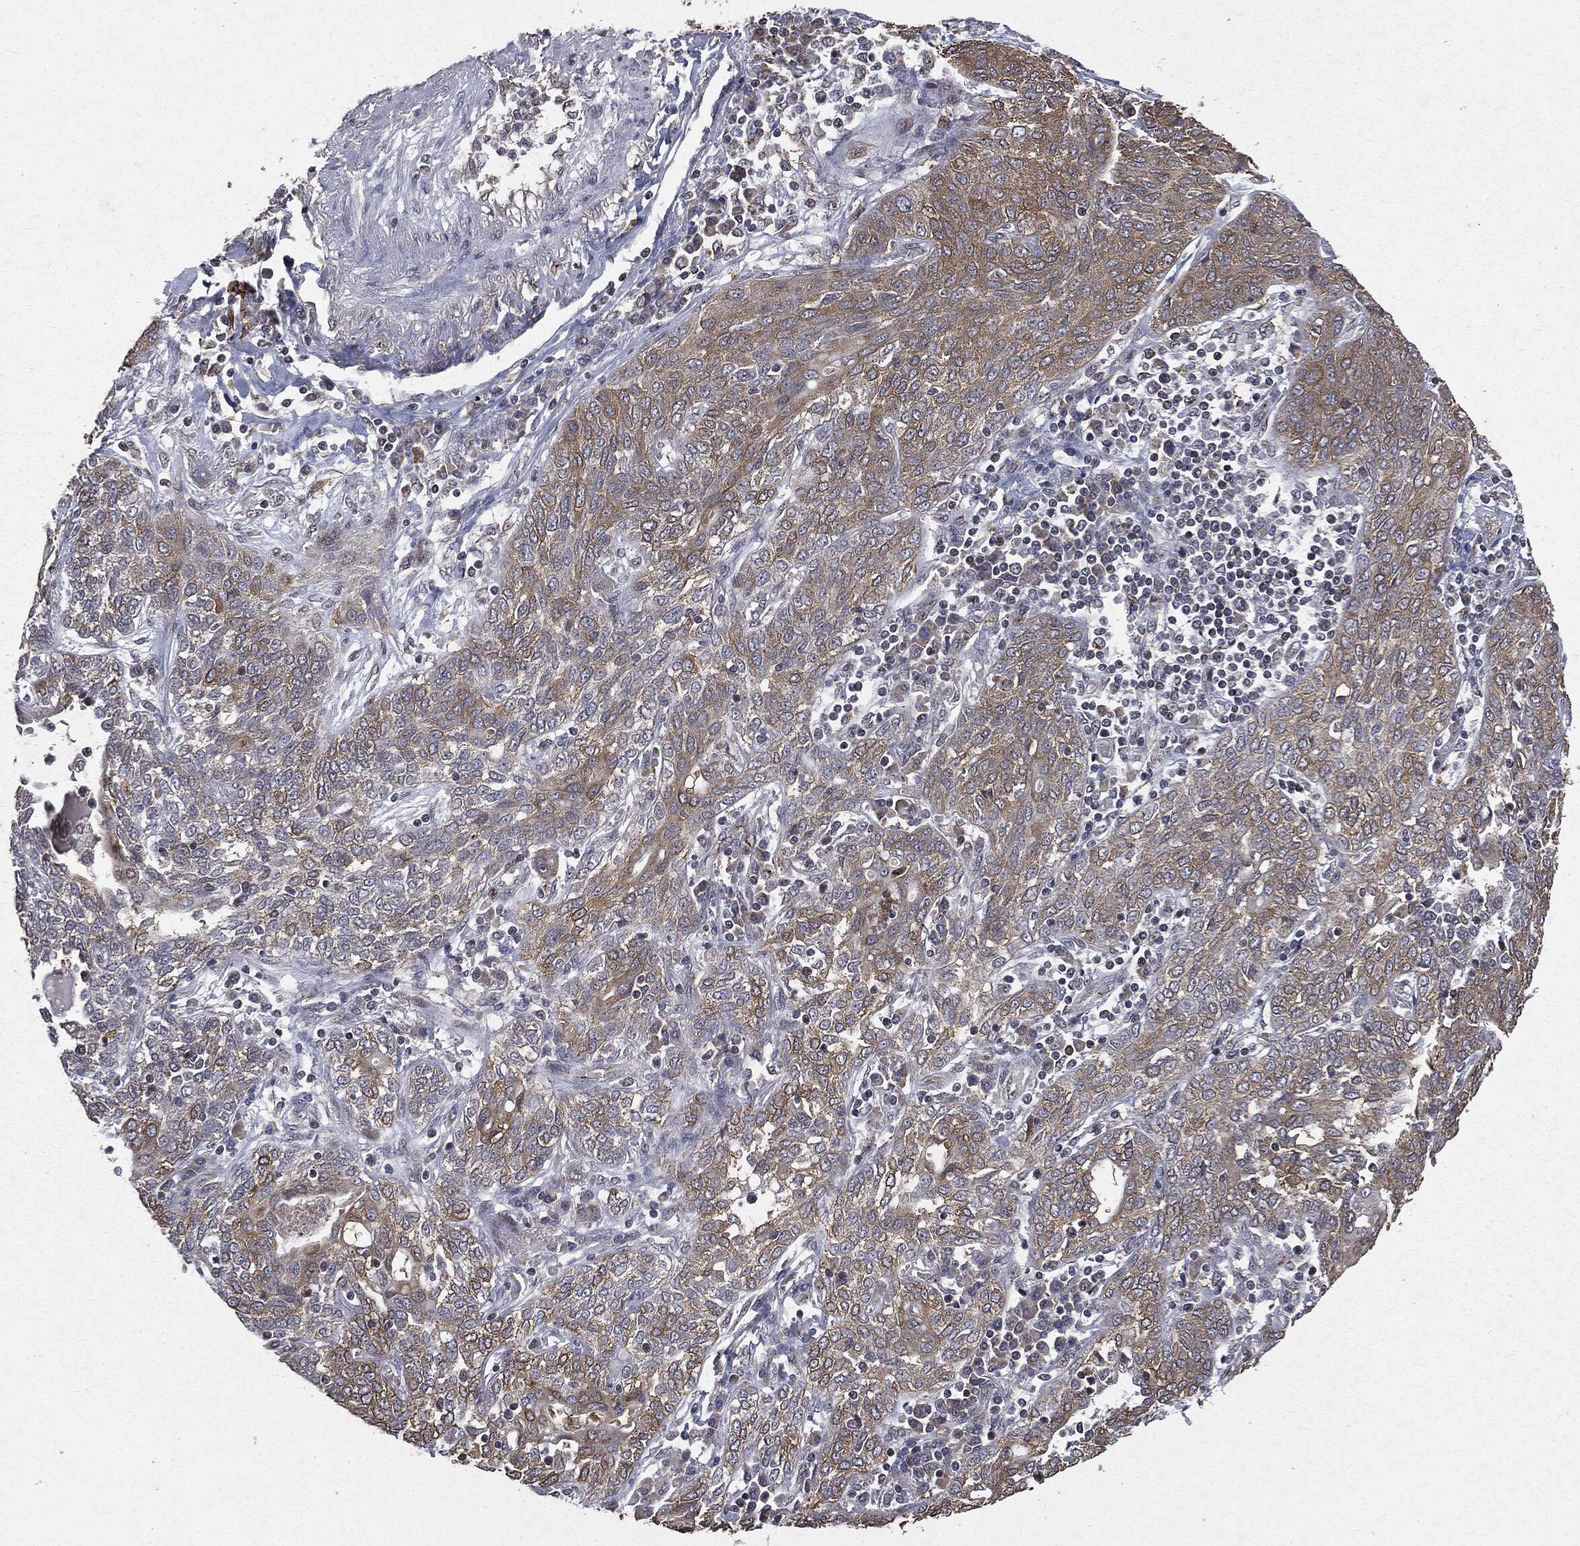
{"staining": {"intensity": "moderate", "quantity": ">75%", "location": "cytoplasmic/membranous"}, "tissue": "lung cancer", "cell_type": "Tumor cells", "image_type": "cancer", "snomed": [{"axis": "morphology", "description": "Squamous cell carcinoma, NOS"}, {"axis": "topography", "description": "Lung"}], "caption": "Lung cancer stained for a protein reveals moderate cytoplasmic/membranous positivity in tumor cells. The staining is performed using DAB brown chromogen to label protein expression. The nuclei are counter-stained blue using hematoxylin.", "gene": "PLPPR2", "patient": {"sex": "female", "age": 70}}